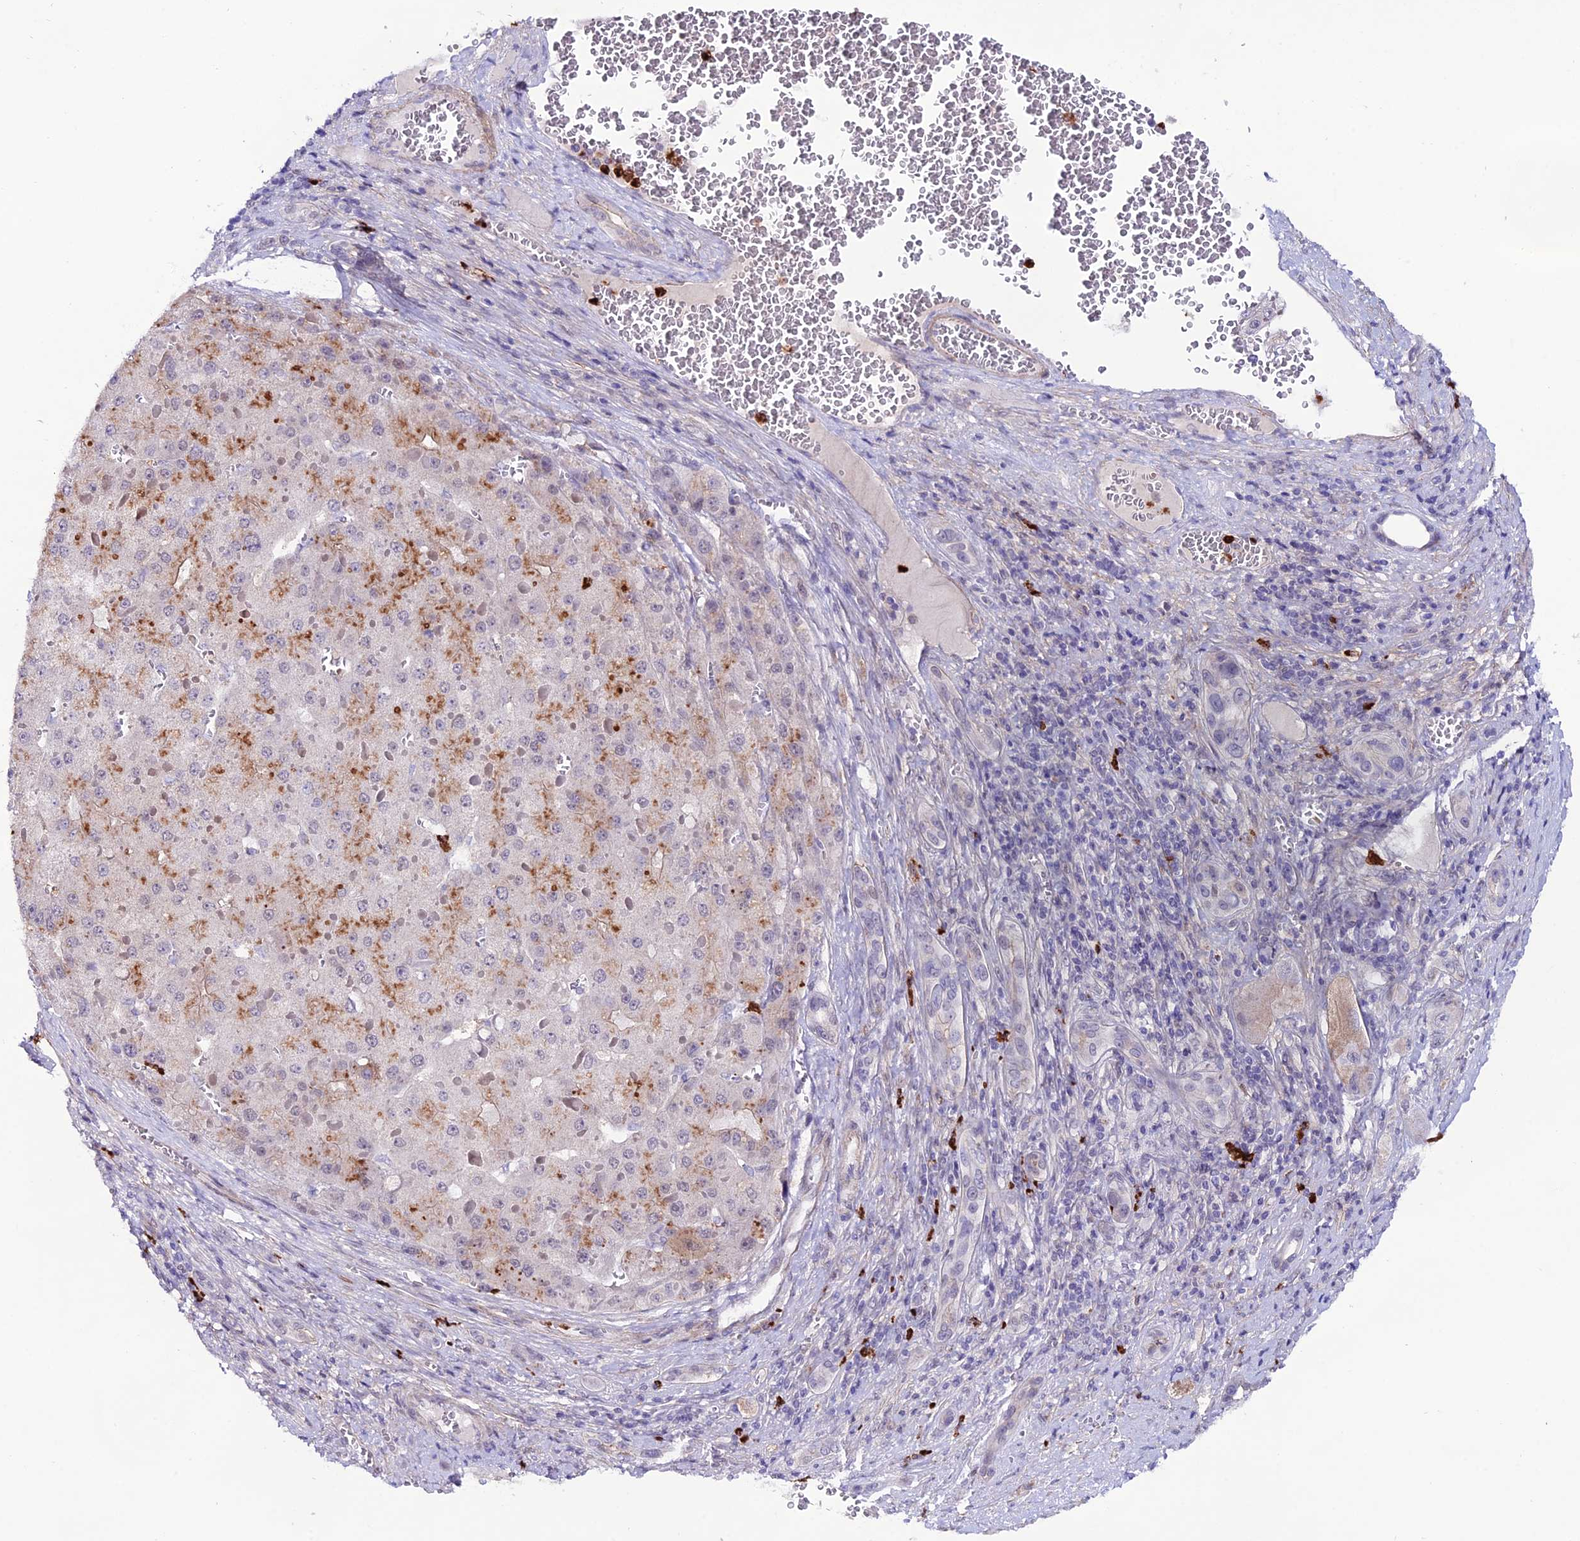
{"staining": {"intensity": "moderate", "quantity": "<25%", "location": "cytoplasmic/membranous"}, "tissue": "liver cancer", "cell_type": "Tumor cells", "image_type": "cancer", "snomed": [{"axis": "morphology", "description": "Carcinoma, Hepatocellular, NOS"}, {"axis": "topography", "description": "Liver"}], "caption": "IHC (DAB (3,3'-diaminobenzidine)) staining of human liver cancer (hepatocellular carcinoma) shows moderate cytoplasmic/membranous protein staining in about <25% of tumor cells. (Stains: DAB in brown, nuclei in blue, Microscopy: brightfield microscopy at high magnification).", "gene": "COL6A6", "patient": {"sex": "female", "age": 73}}